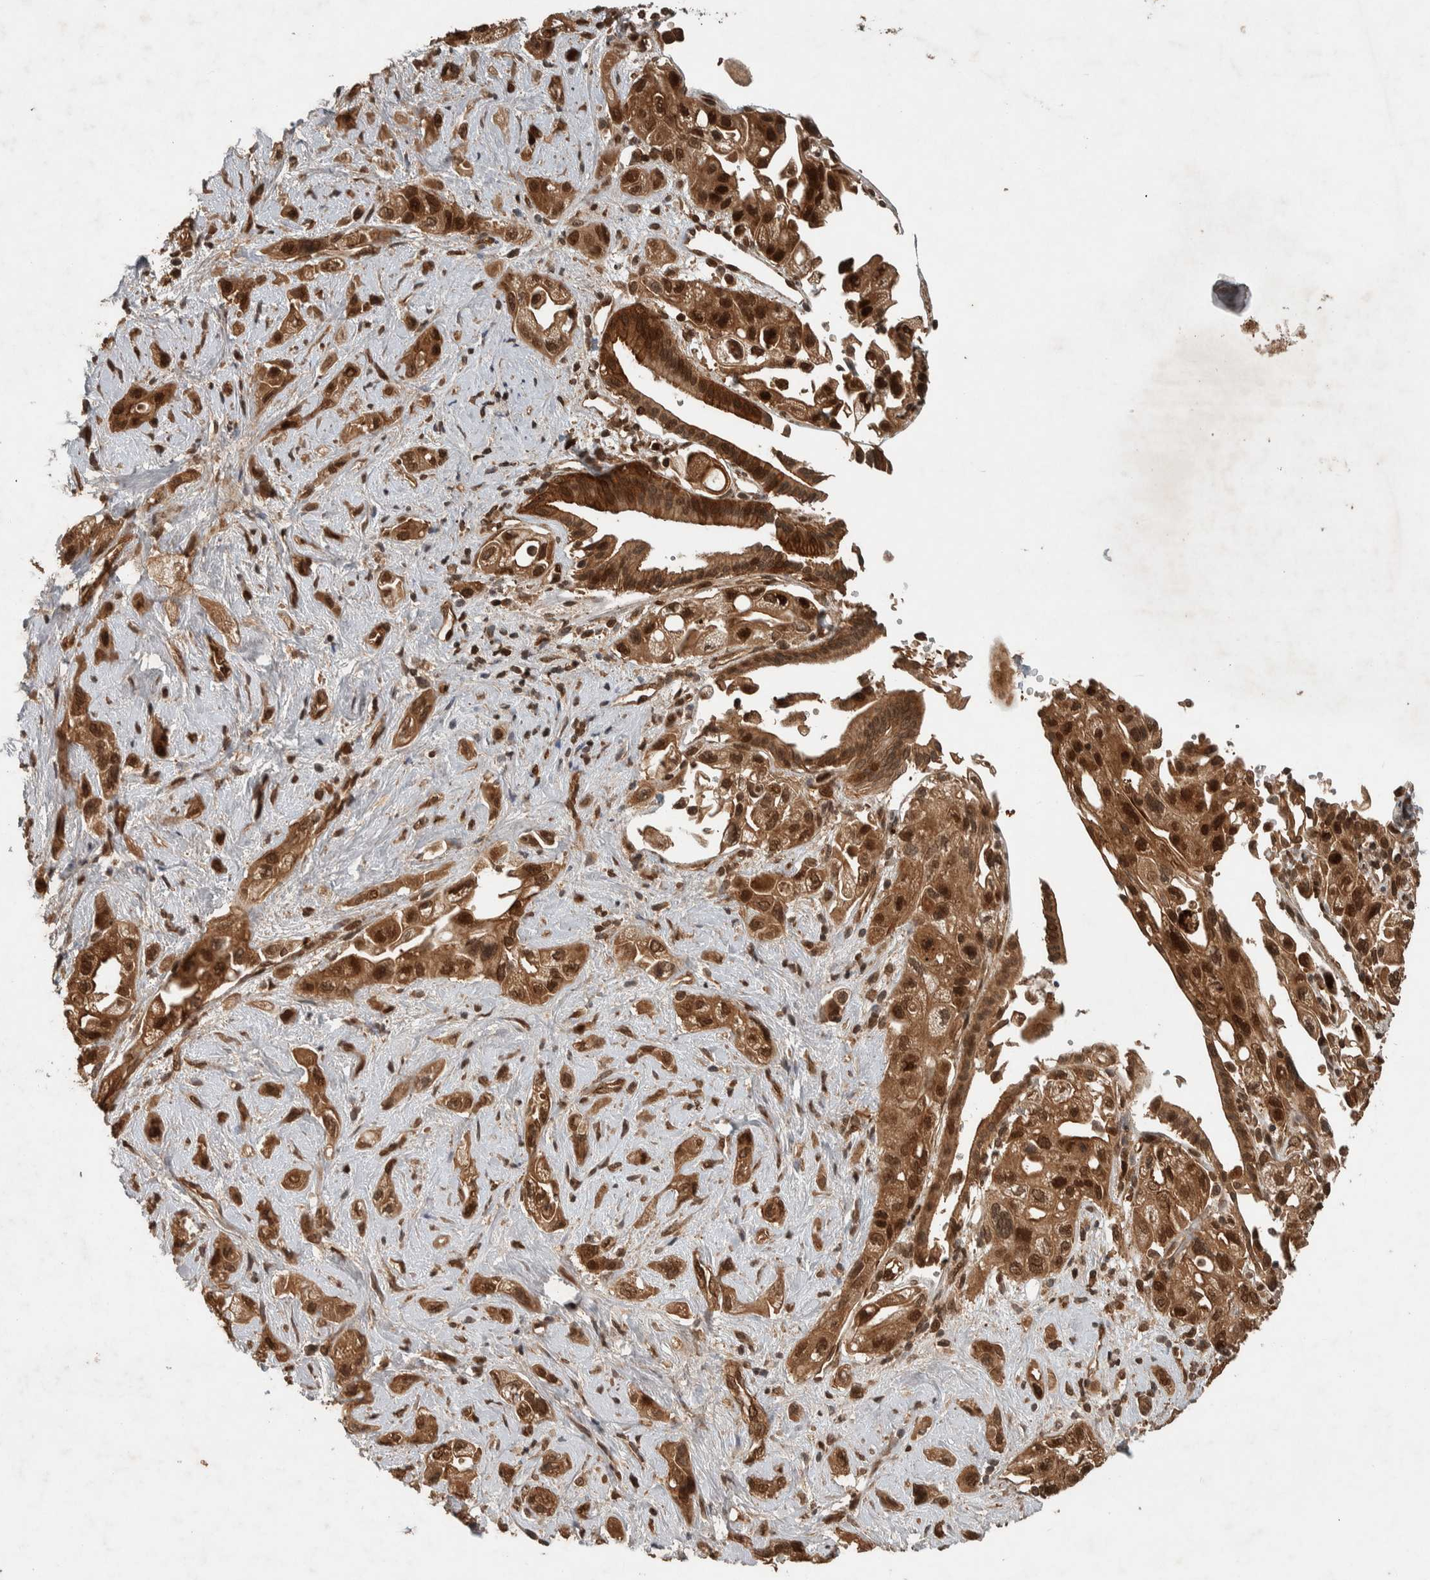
{"staining": {"intensity": "strong", "quantity": ">75%", "location": "cytoplasmic/membranous,nuclear"}, "tissue": "pancreatic cancer", "cell_type": "Tumor cells", "image_type": "cancer", "snomed": [{"axis": "morphology", "description": "Adenocarcinoma, NOS"}, {"axis": "topography", "description": "Pancreas"}], "caption": "Human pancreatic cancer (adenocarcinoma) stained with a protein marker reveals strong staining in tumor cells.", "gene": "CNTROB", "patient": {"sex": "female", "age": 66}}